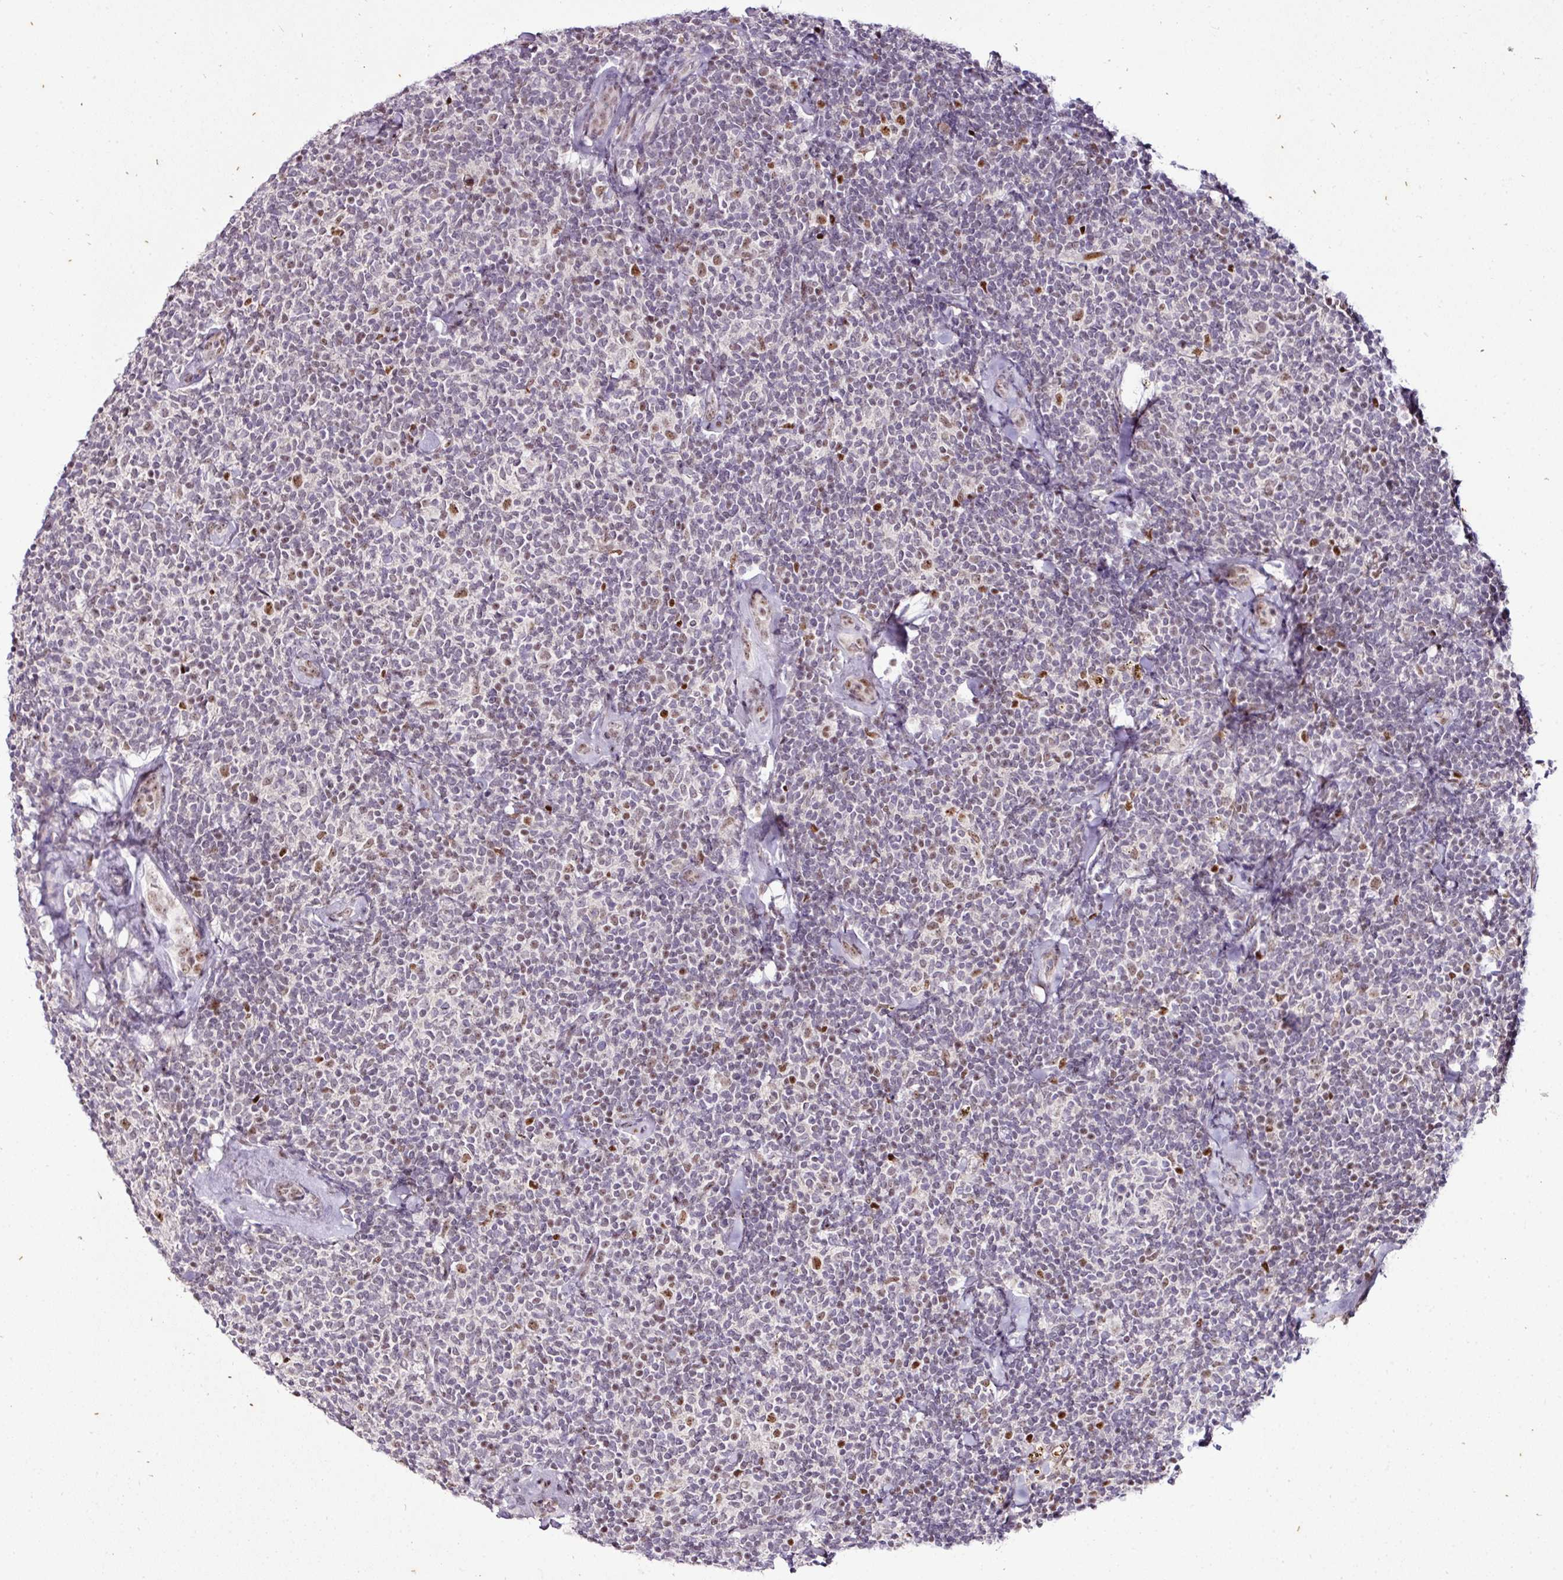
{"staining": {"intensity": "weak", "quantity": "<25%", "location": "nuclear"}, "tissue": "lymphoma", "cell_type": "Tumor cells", "image_type": "cancer", "snomed": [{"axis": "morphology", "description": "Malignant lymphoma, non-Hodgkin's type, Low grade"}, {"axis": "topography", "description": "Lymph node"}], "caption": "A micrograph of malignant lymphoma, non-Hodgkin's type (low-grade) stained for a protein exhibits no brown staining in tumor cells.", "gene": "KLF16", "patient": {"sex": "female", "age": 56}}